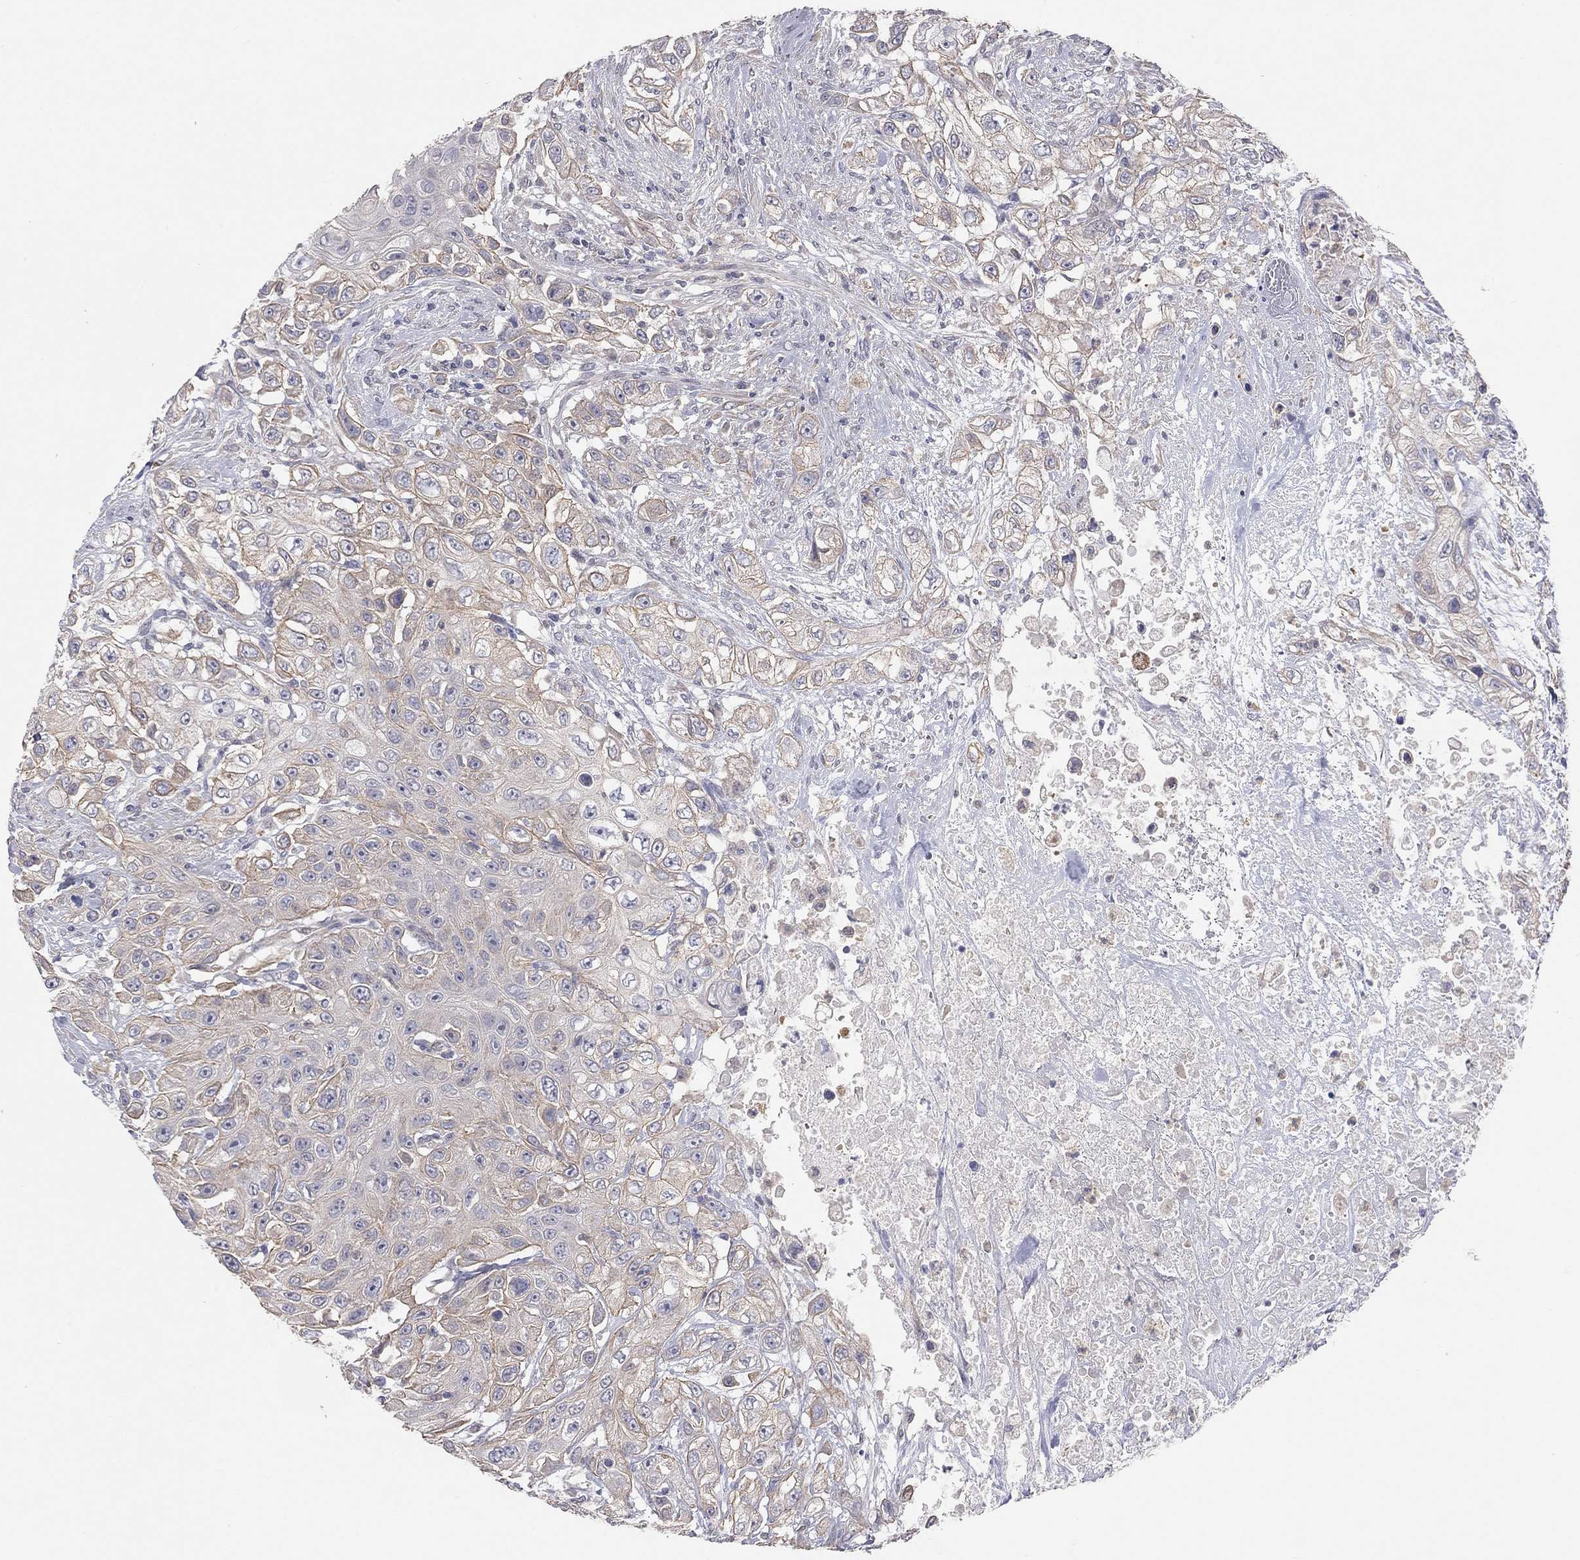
{"staining": {"intensity": "moderate", "quantity": "25%-75%", "location": "cytoplasmic/membranous"}, "tissue": "urothelial cancer", "cell_type": "Tumor cells", "image_type": "cancer", "snomed": [{"axis": "morphology", "description": "Urothelial carcinoma, High grade"}, {"axis": "topography", "description": "Urinary bladder"}], "caption": "A high-resolution histopathology image shows IHC staining of urothelial carcinoma (high-grade), which exhibits moderate cytoplasmic/membranous expression in approximately 25%-75% of tumor cells.", "gene": "KCNB1", "patient": {"sex": "female", "age": 56}}